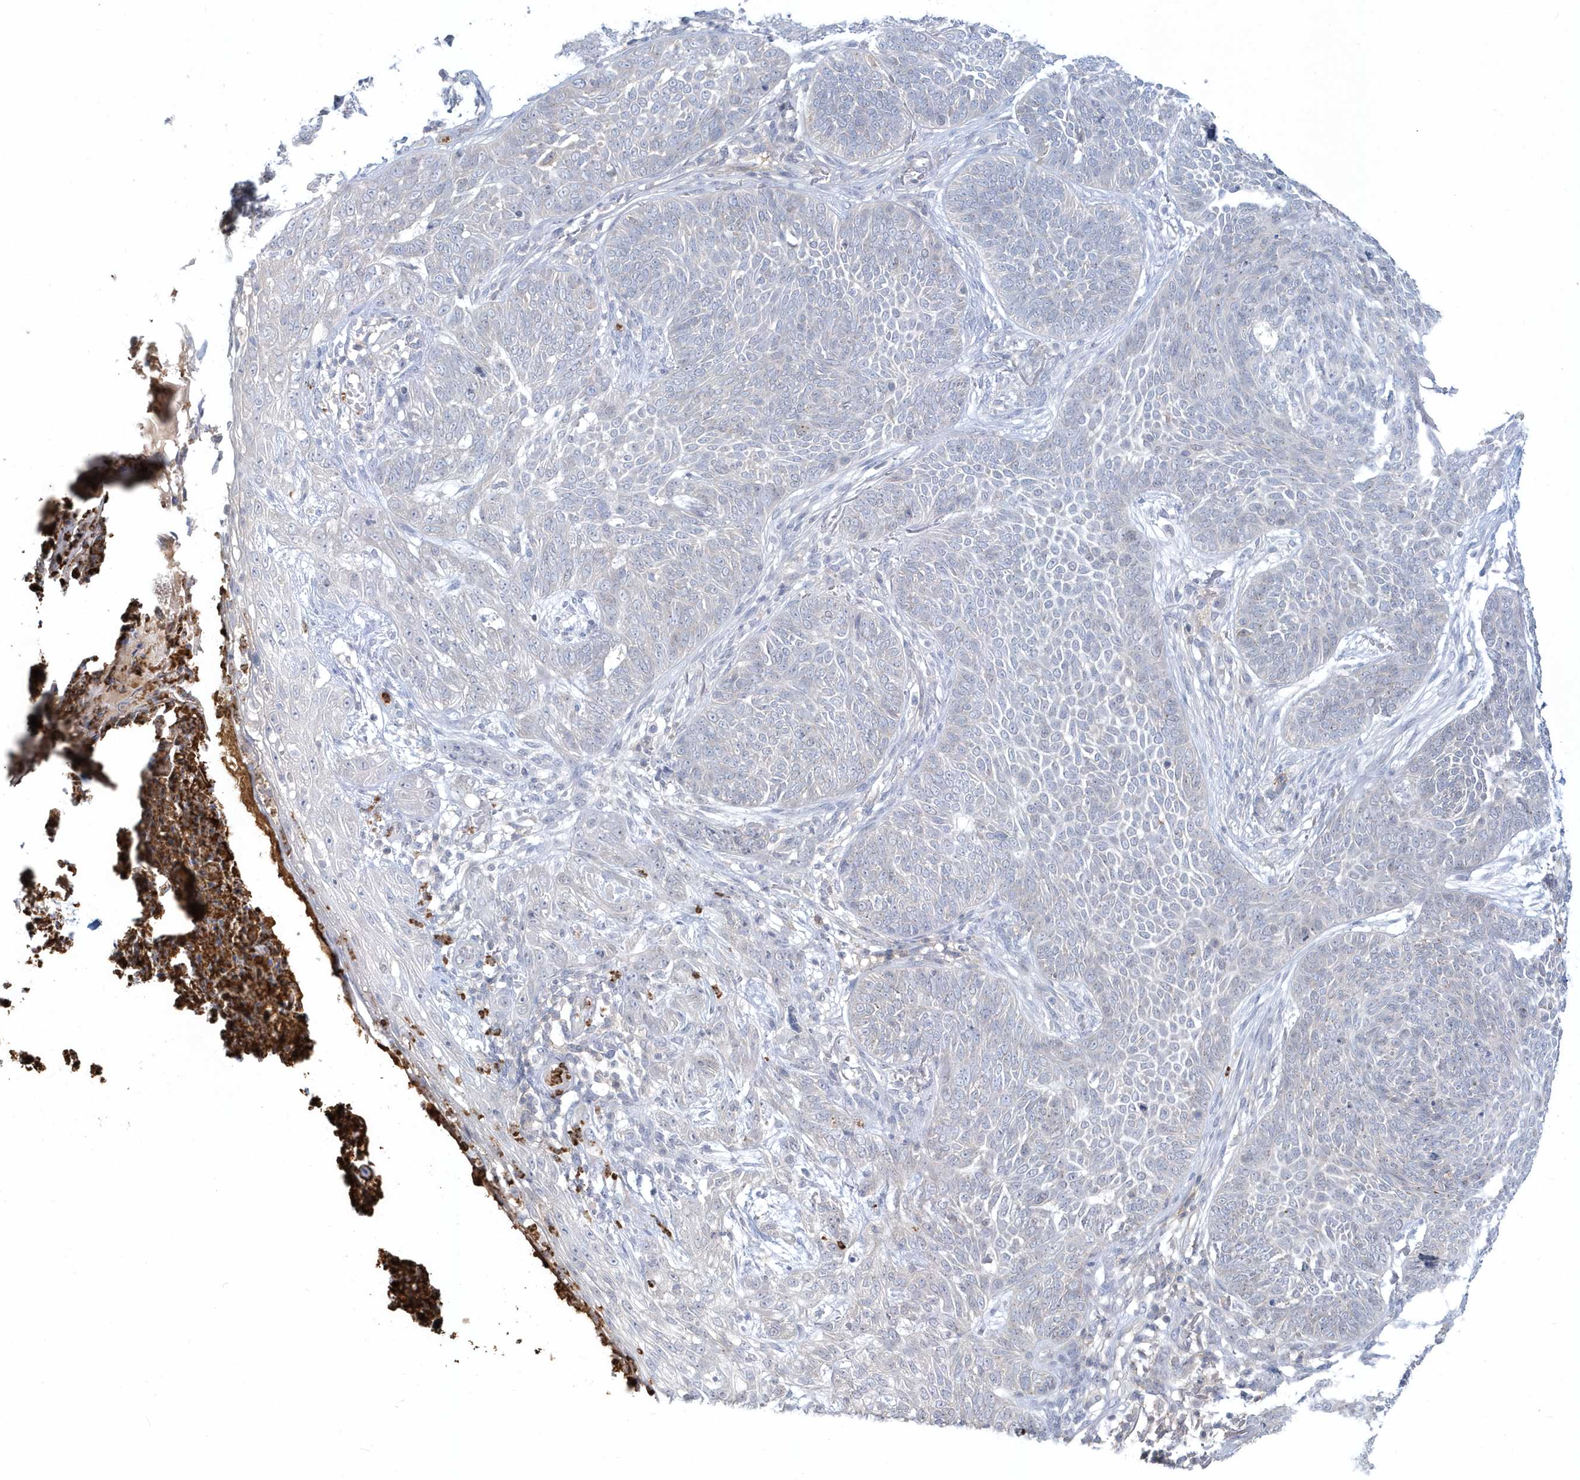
{"staining": {"intensity": "negative", "quantity": "none", "location": "none"}, "tissue": "skin cancer", "cell_type": "Tumor cells", "image_type": "cancer", "snomed": [{"axis": "morphology", "description": "Basal cell carcinoma"}, {"axis": "topography", "description": "Skin"}], "caption": "Skin cancer stained for a protein using immunohistochemistry demonstrates no positivity tumor cells.", "gene": "RNF7", "patient": {"sex": "male", "age": 85}}